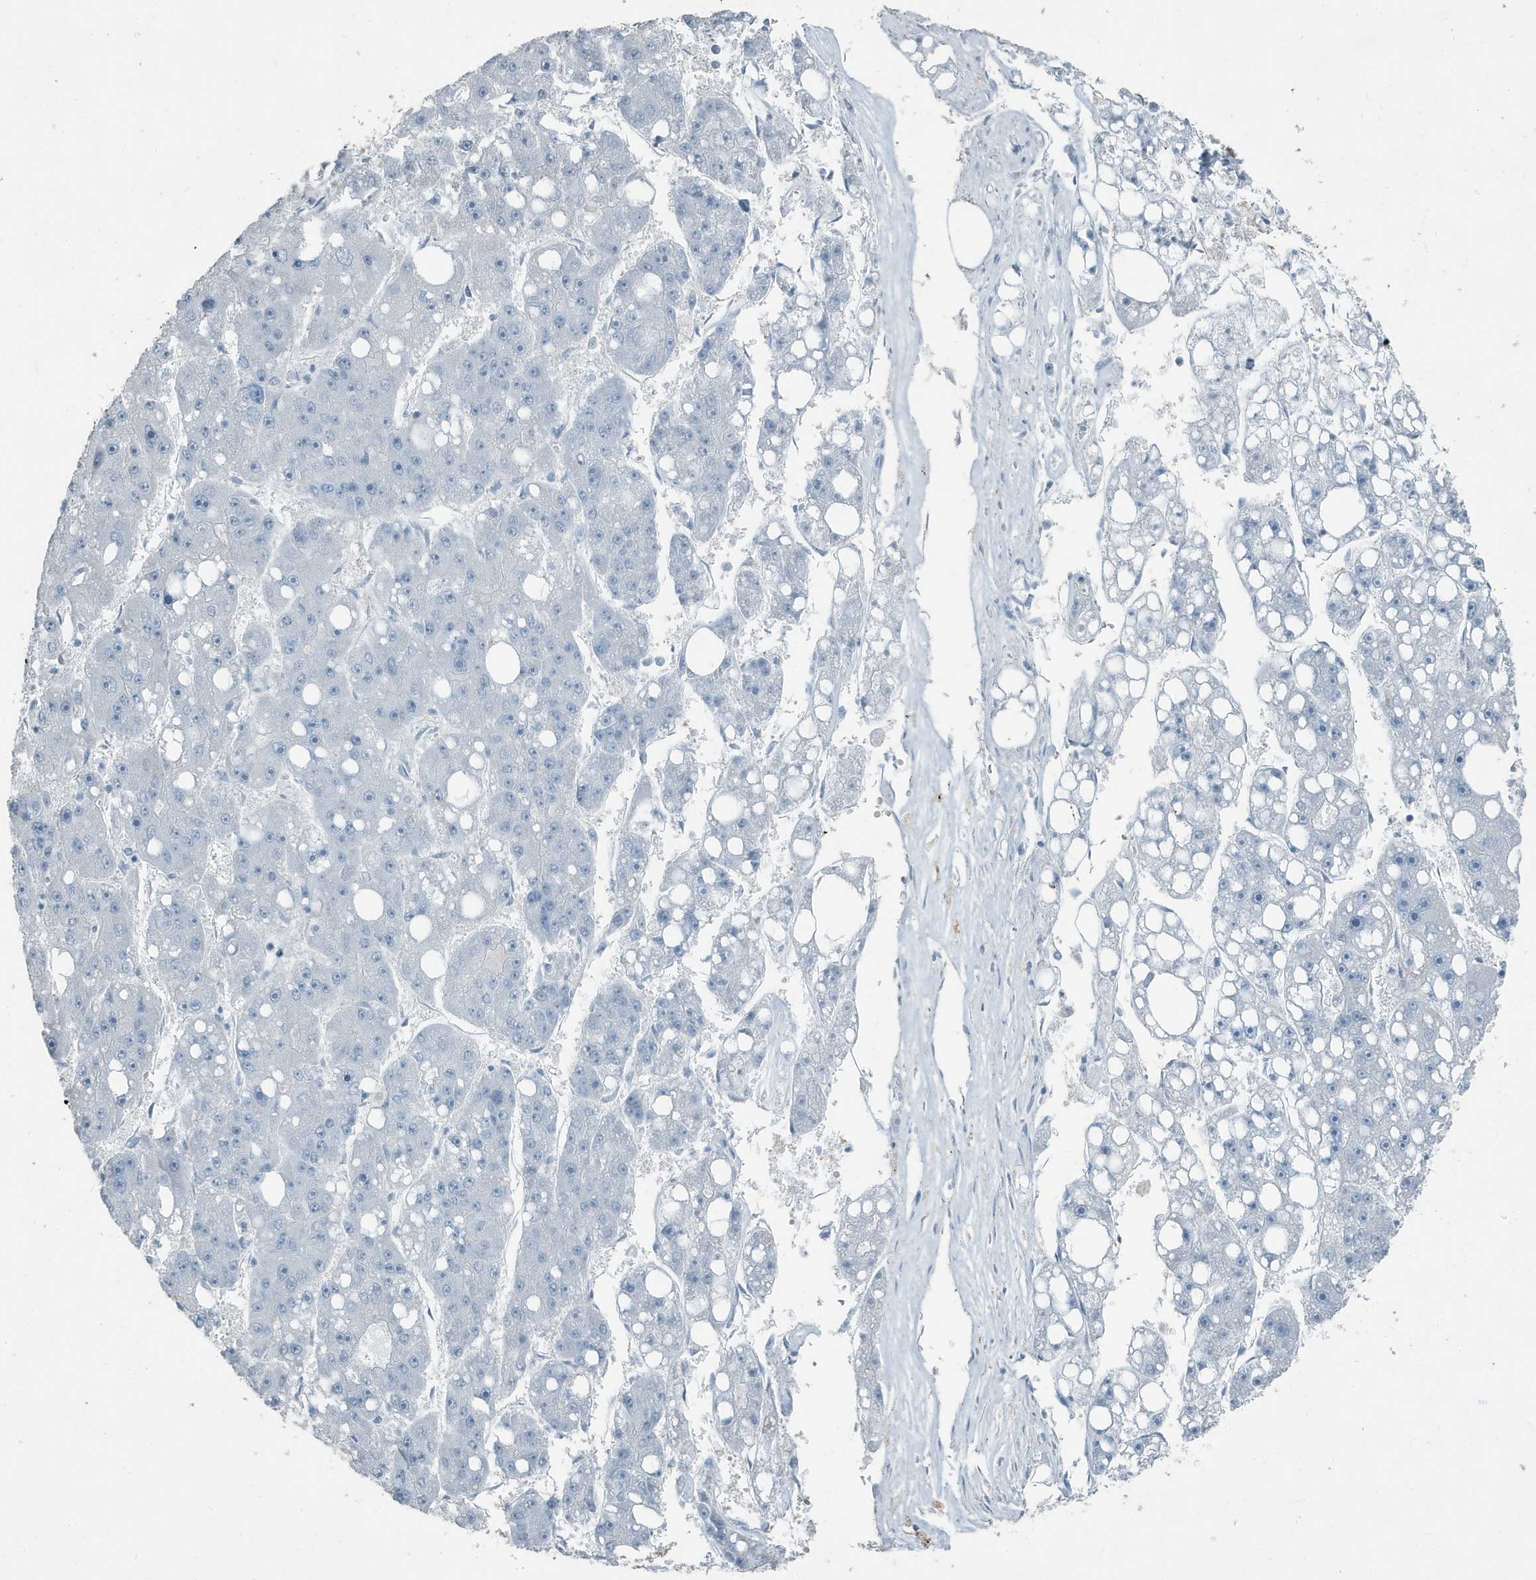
{"staining": {"intensity": "negative", "quantity": "none", "location": "none"}, "tissue": "liver cancer", "cell_type": "Tumor cells", "image_type": "cancer", "snomed": [{"axis": "morphology", "description": "Carcinoma, Hepatocellular, NOS"}, {"axis": "topography", "description": "Liver"}], "caption": "Immunohistochemistry (IHC) of human liver hepatocellular carcinoma demonstrates no expression in tumor cells. (IHC, brightfield microscopy, high magnification).", "gene": "FAM162A", "patient": {"sex": "female", "age": 61}}